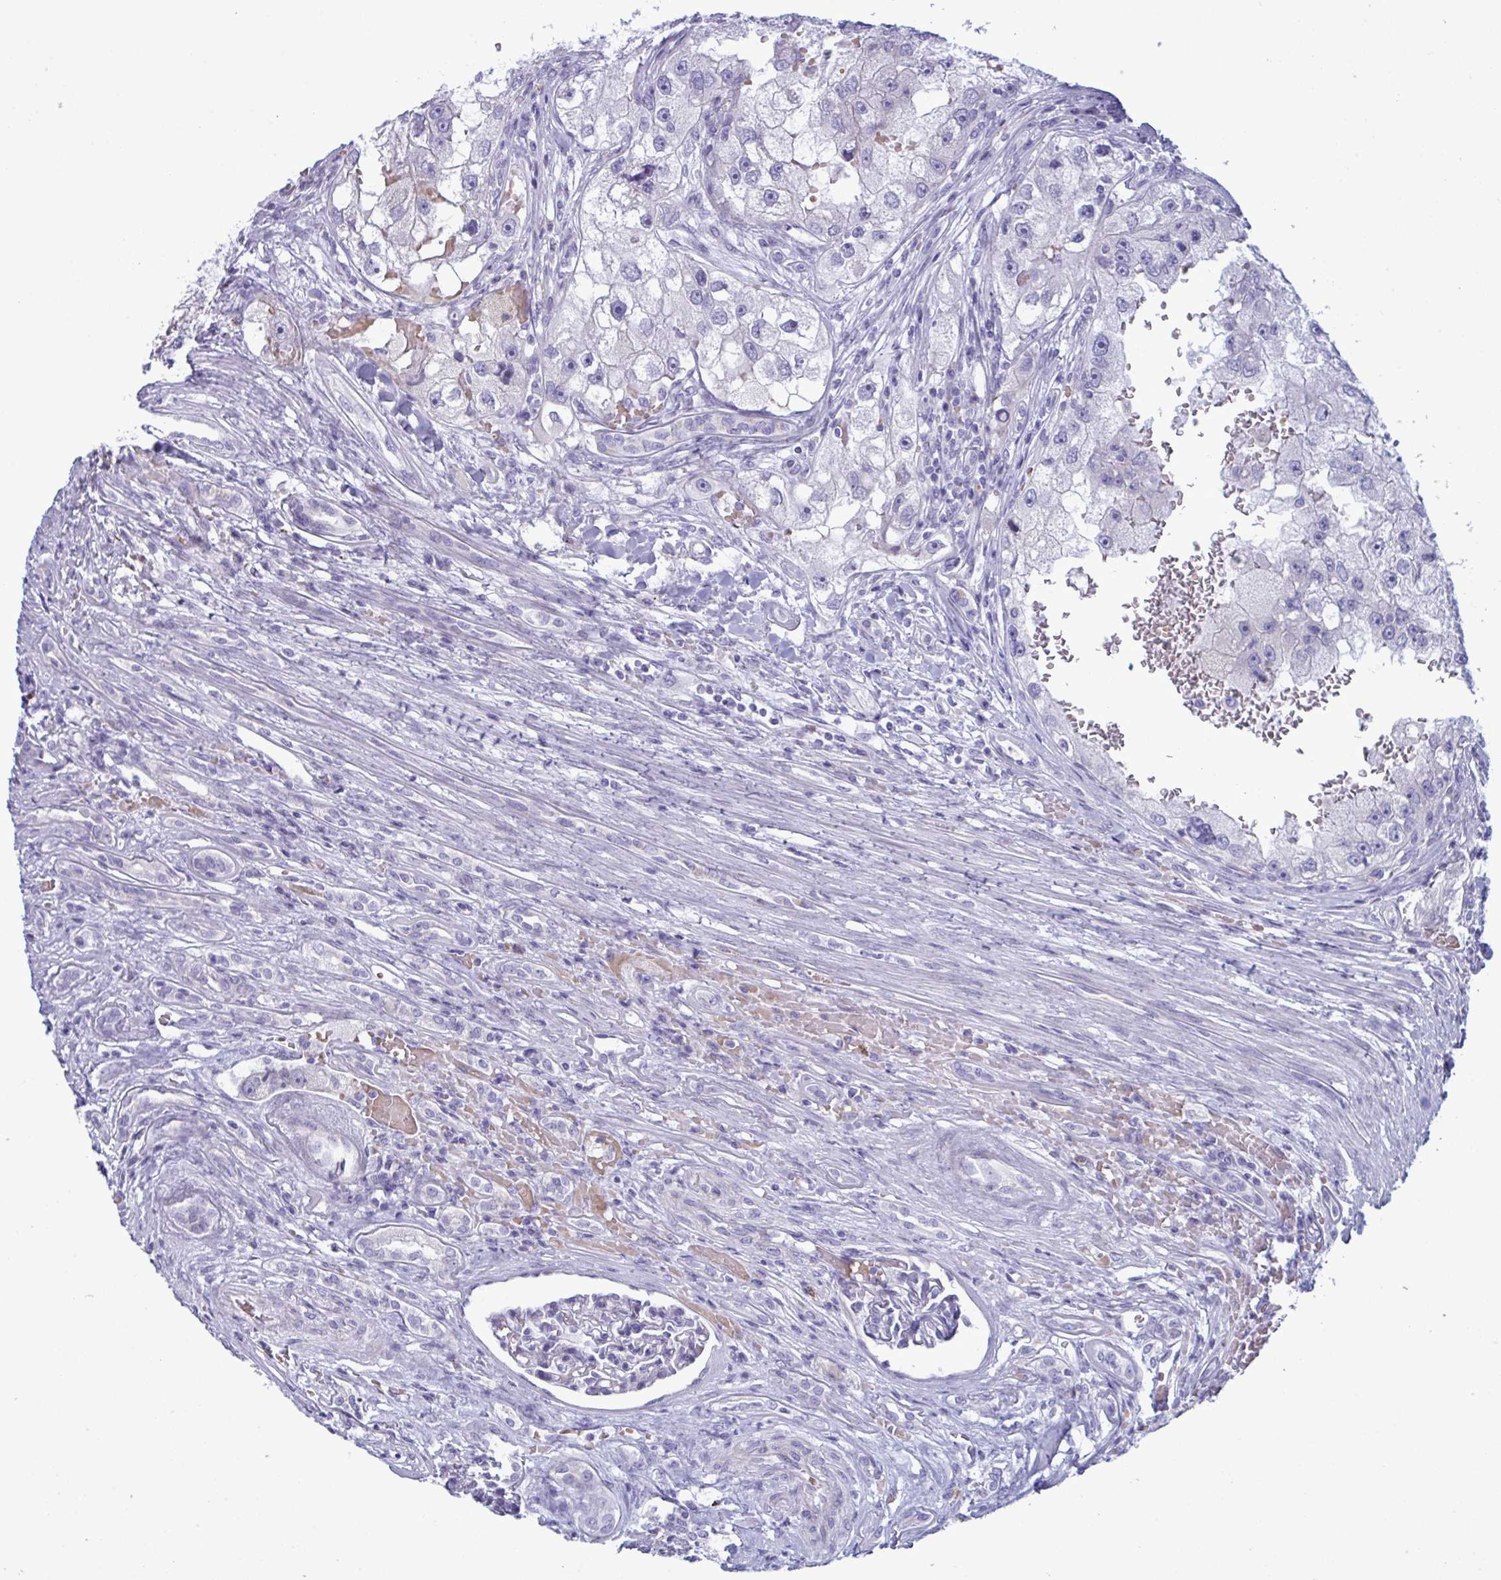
{"staining": {"intensity": "negative", "quantity": "none", "location": "none"}, "tissue": "renal cancer", "cell_type": "Tumor cells", "image_type": "cancer", "snomed": [{"axis": "morphology", "description": "Adenocarcinoma, NOS"}, {"axis": "topography", "description": "Kidney"}], "caption": "Adenocarcinoma (renal) was stained to show a protein in brown. There is no significant staining in tumor cells.", "gene": "ZNF684", "patient": {"sex": "male", "age": 63}}